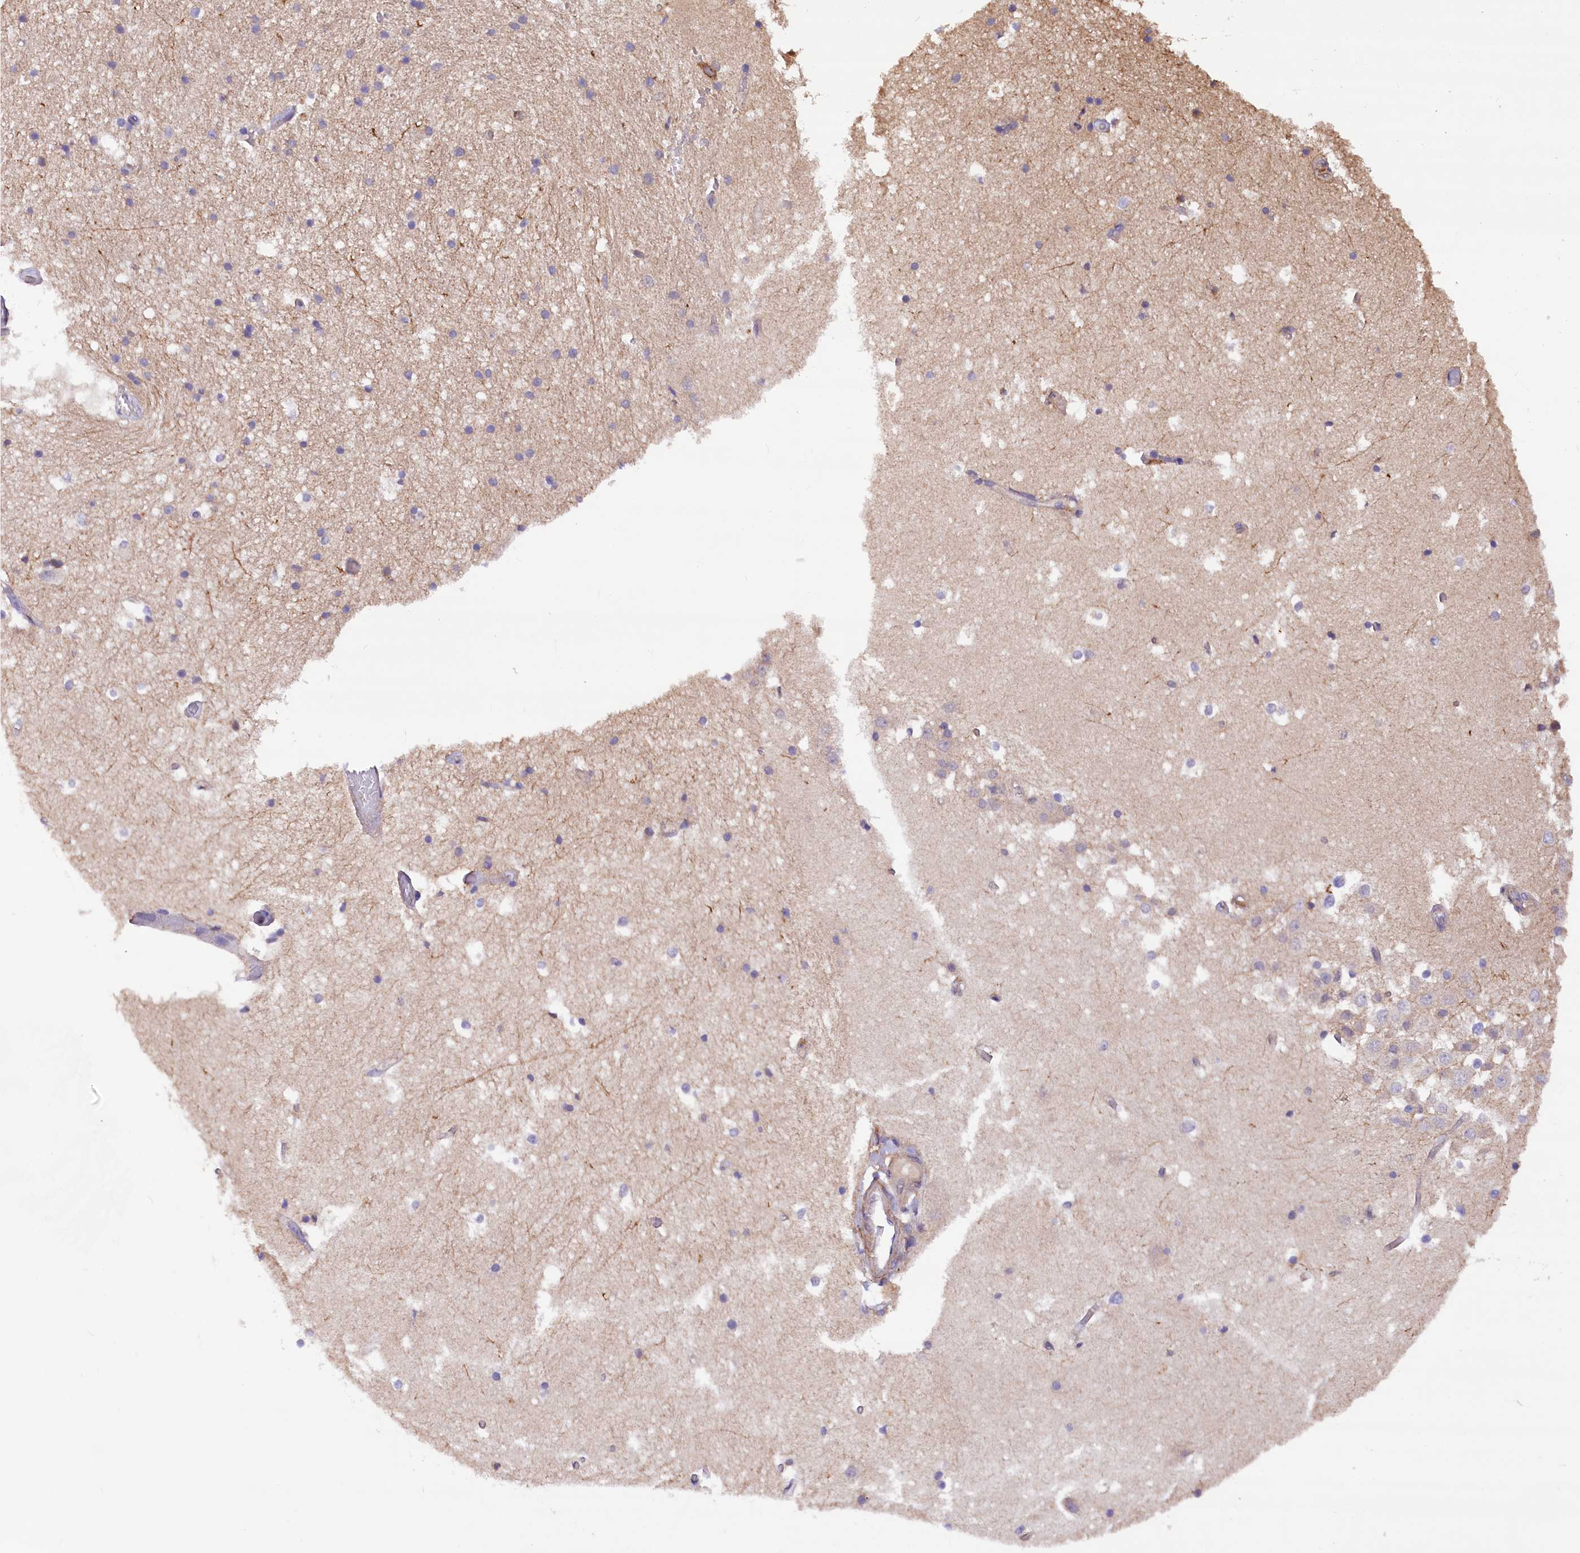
{"staining": {"intensity": "negative", "quantity": "none", "location": "none"}, "tissue": "hippocampus", "cell_type": "Glial cells", "image_type": "normal", "snomed": [{"axis": "morphology", "description": "Normal tissue, NOS"}, {"axis": "topography", "description": "Hippocampus"}], "caption": "Immunohistochemistry (IHC) photomicrograph of unremarkable human hippocampus stained for a protein (brown), which shows no staining in glial cells.", "gene": "DPP3", "patient": {"sex": "female", "age": 52}}